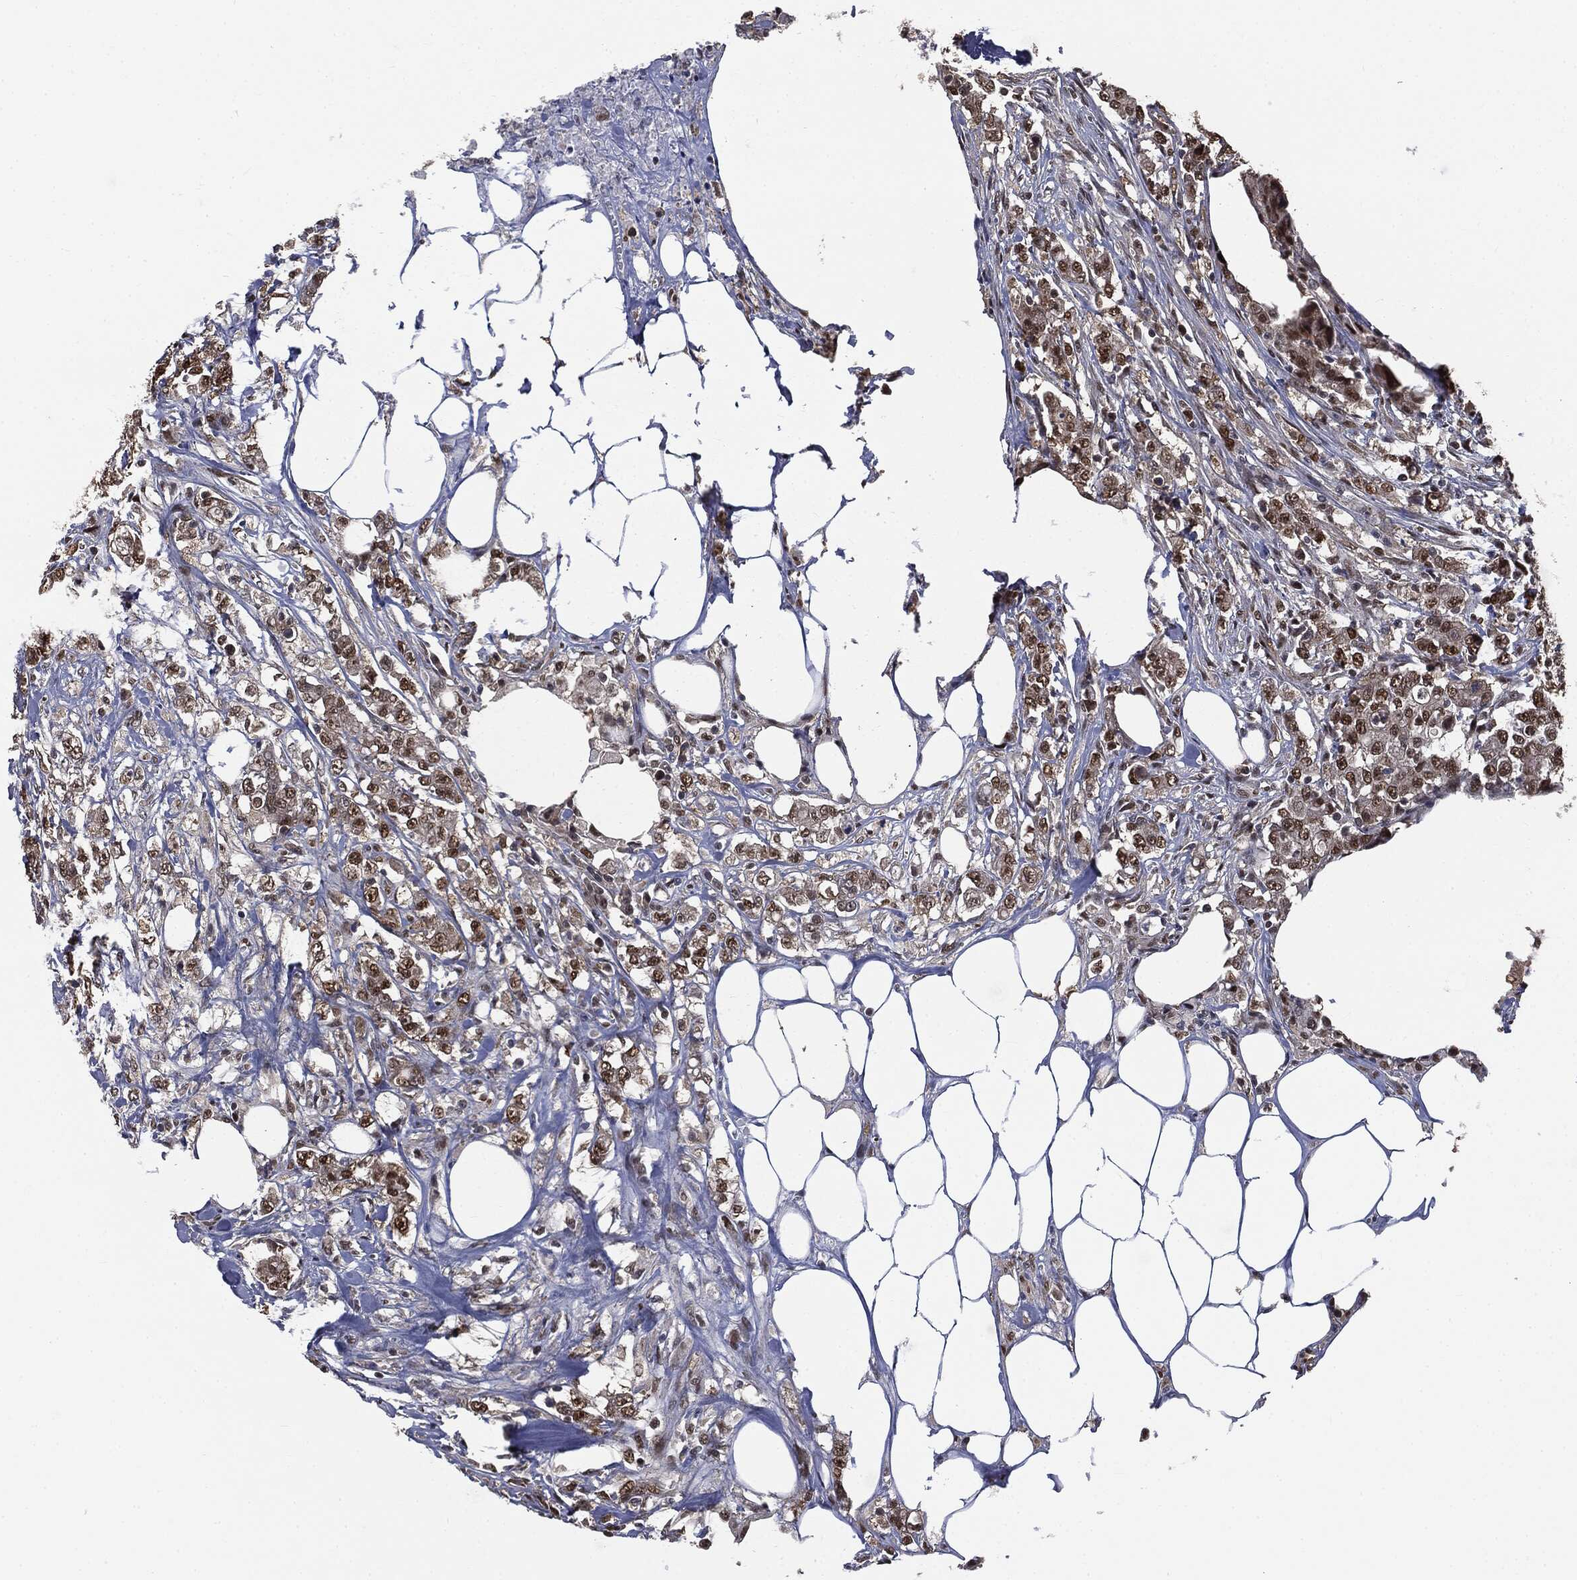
{"staining": {"intensity": "negative", "quantity": "none", "location": "none"}, "tissue": "colorectal cancer", "cell_type": "Tumor cells", "image_type": "cancer", "snomed": [{"axis": "morphology", "description": "Adenocarcinoma, NOS"}, {"axis": "topography", "description": "Colon"}], "caption": "Tumor cells are negative for brown protein staining in adenocarcinoma (colorectal).", "gene": "SHLD2", "patient": {"sex": "female", "age": 48}}